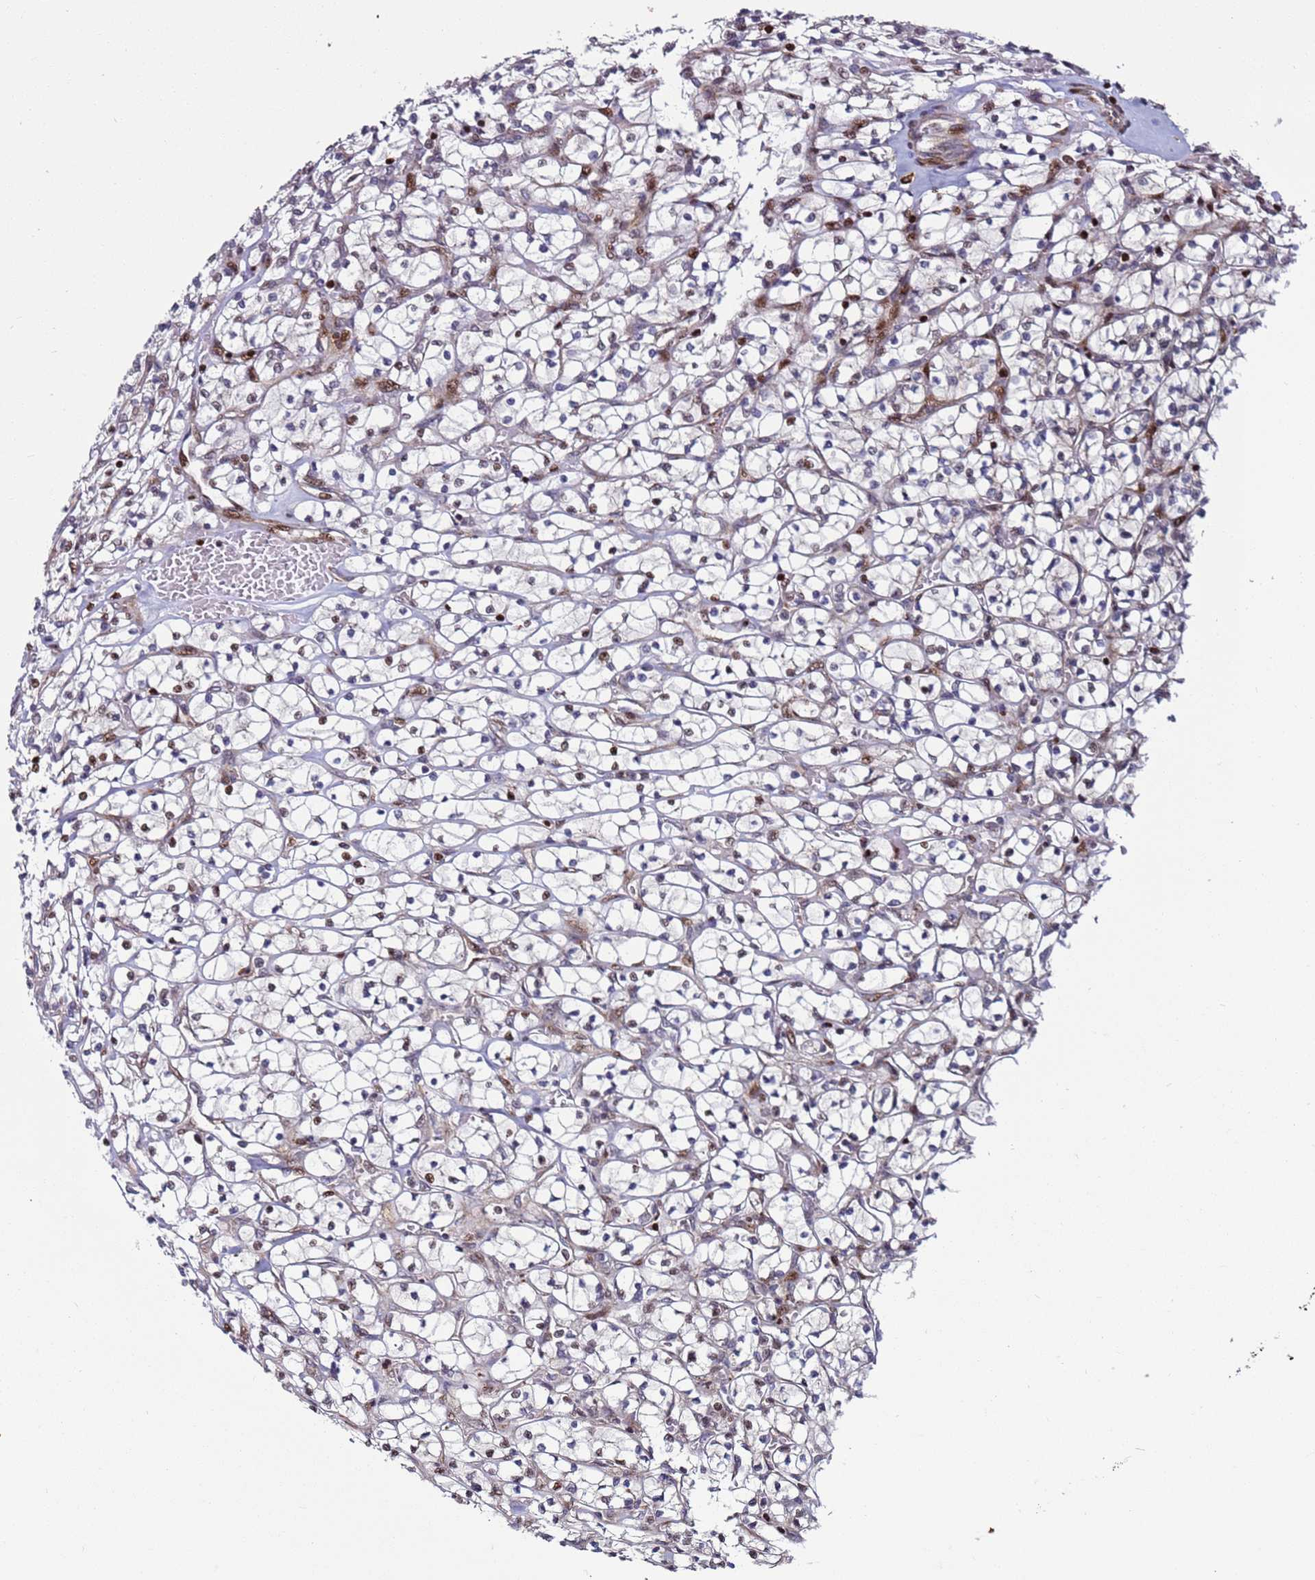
{"staining": {"intensity": "negative", "quantity": "none", "location": "none"}, "tissue": "renal cancer", "cell_type": "Tumor cells", "image_type": "cancer", "snomed": [{"axis": "morphology", "description": "Adenocarcinoma, NOS"}, {"axis": "topography", "description": "Kidney"}], "caption": "Adenocarcinoma (renal) stained for a protein using immunohistochemistry (IHC) demonstrates no staining tumor cells.", "gene": "WBP11", "patient": {"sex": "female", "age": 64}}